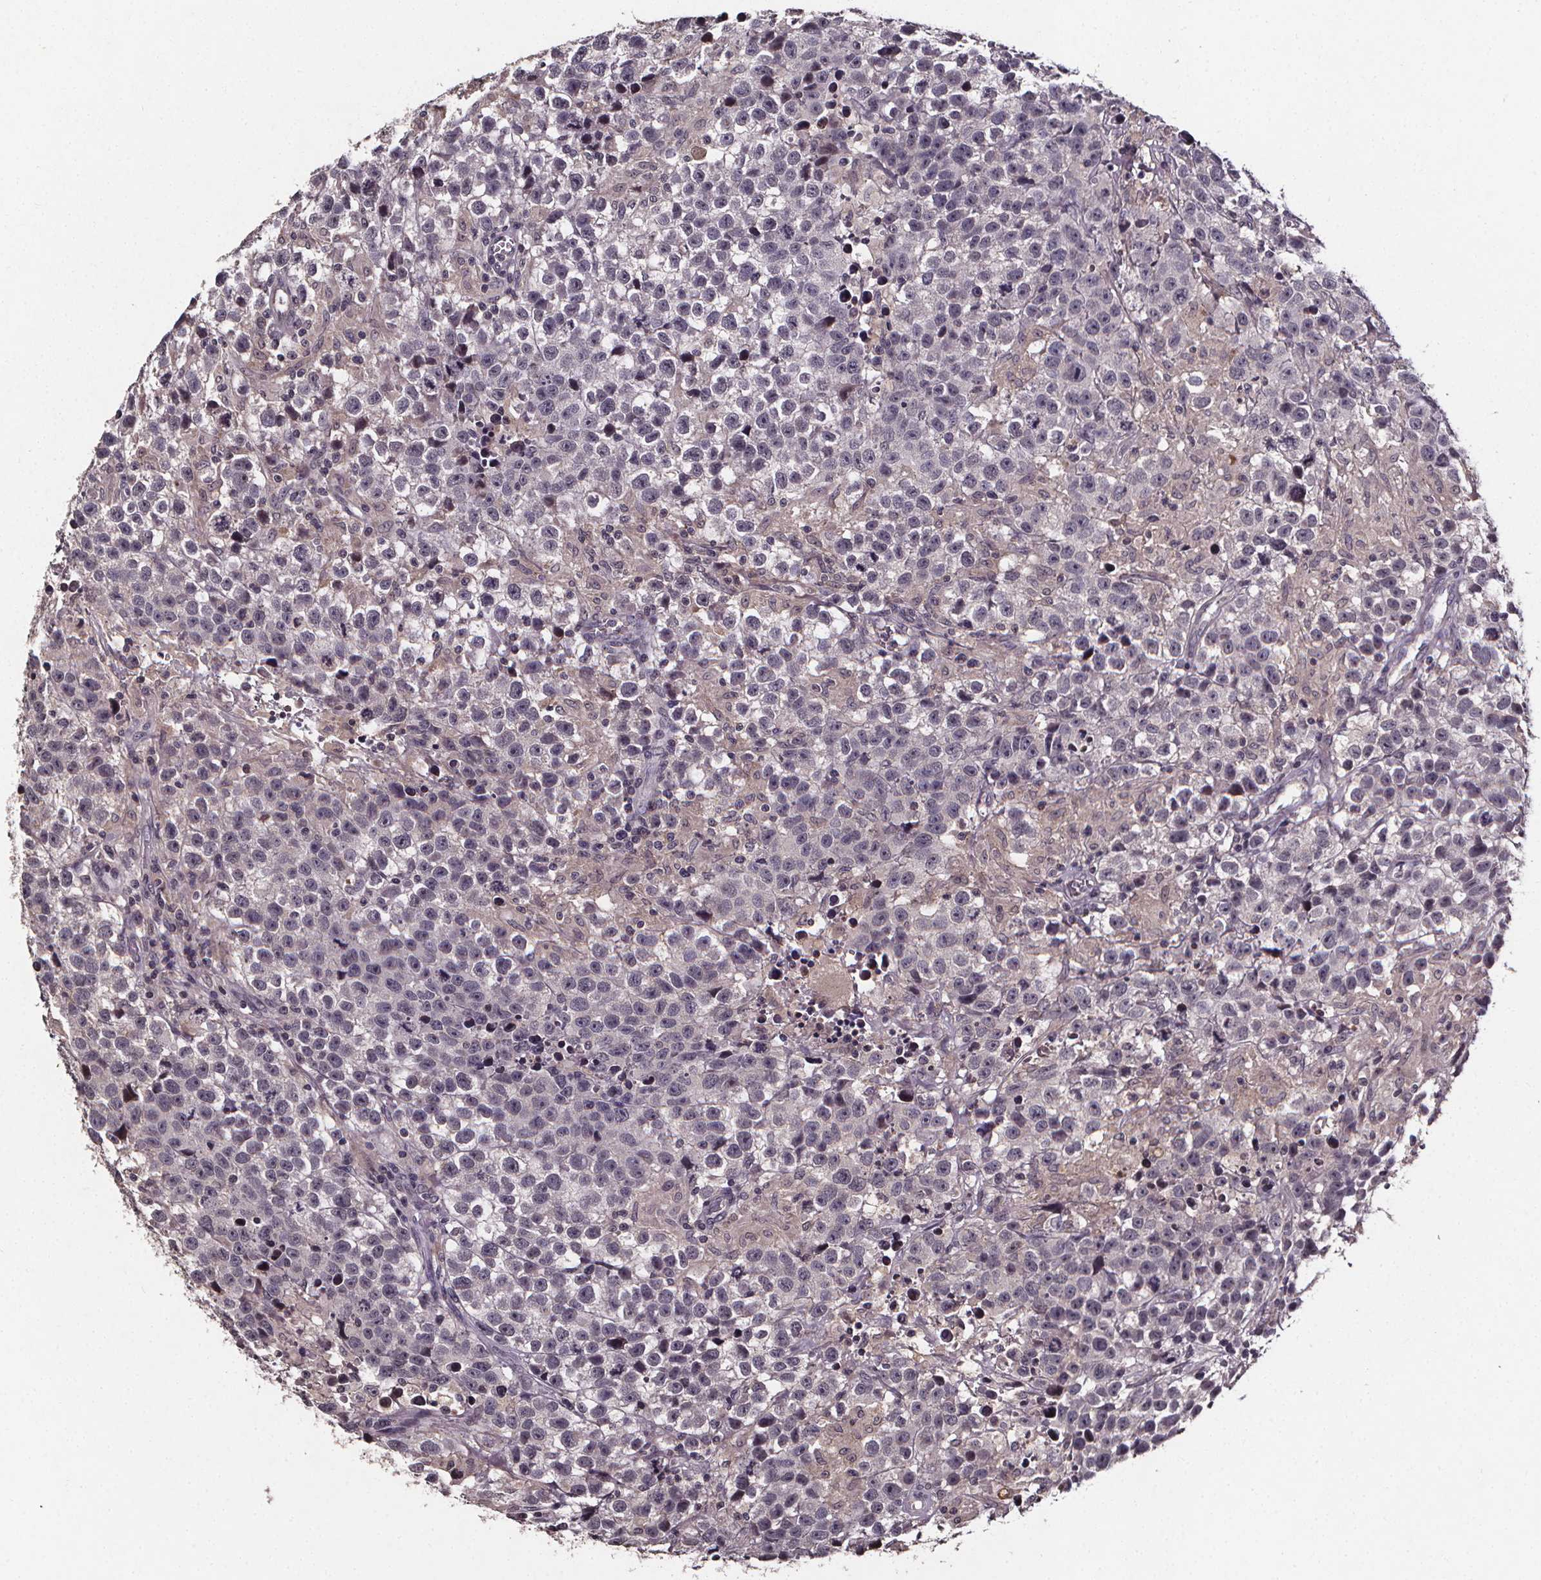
{"staining": {"intensity": "negative", "quantity": "none", "location": "none"}, "tissue": "testis cancer", "cell_type": "Tumor cells", "image_type": "cancer", "snomed": [{"axis": "morphology", "description": "Seminoma, NOS"}, {"axis": "topography", "description": "Testis"}], "caption": "IHC of human seminoma (testis) reveals no expression in tumor cells.", "gene": "SPAG8", "patient": {"sex": "male", "age": 43}}